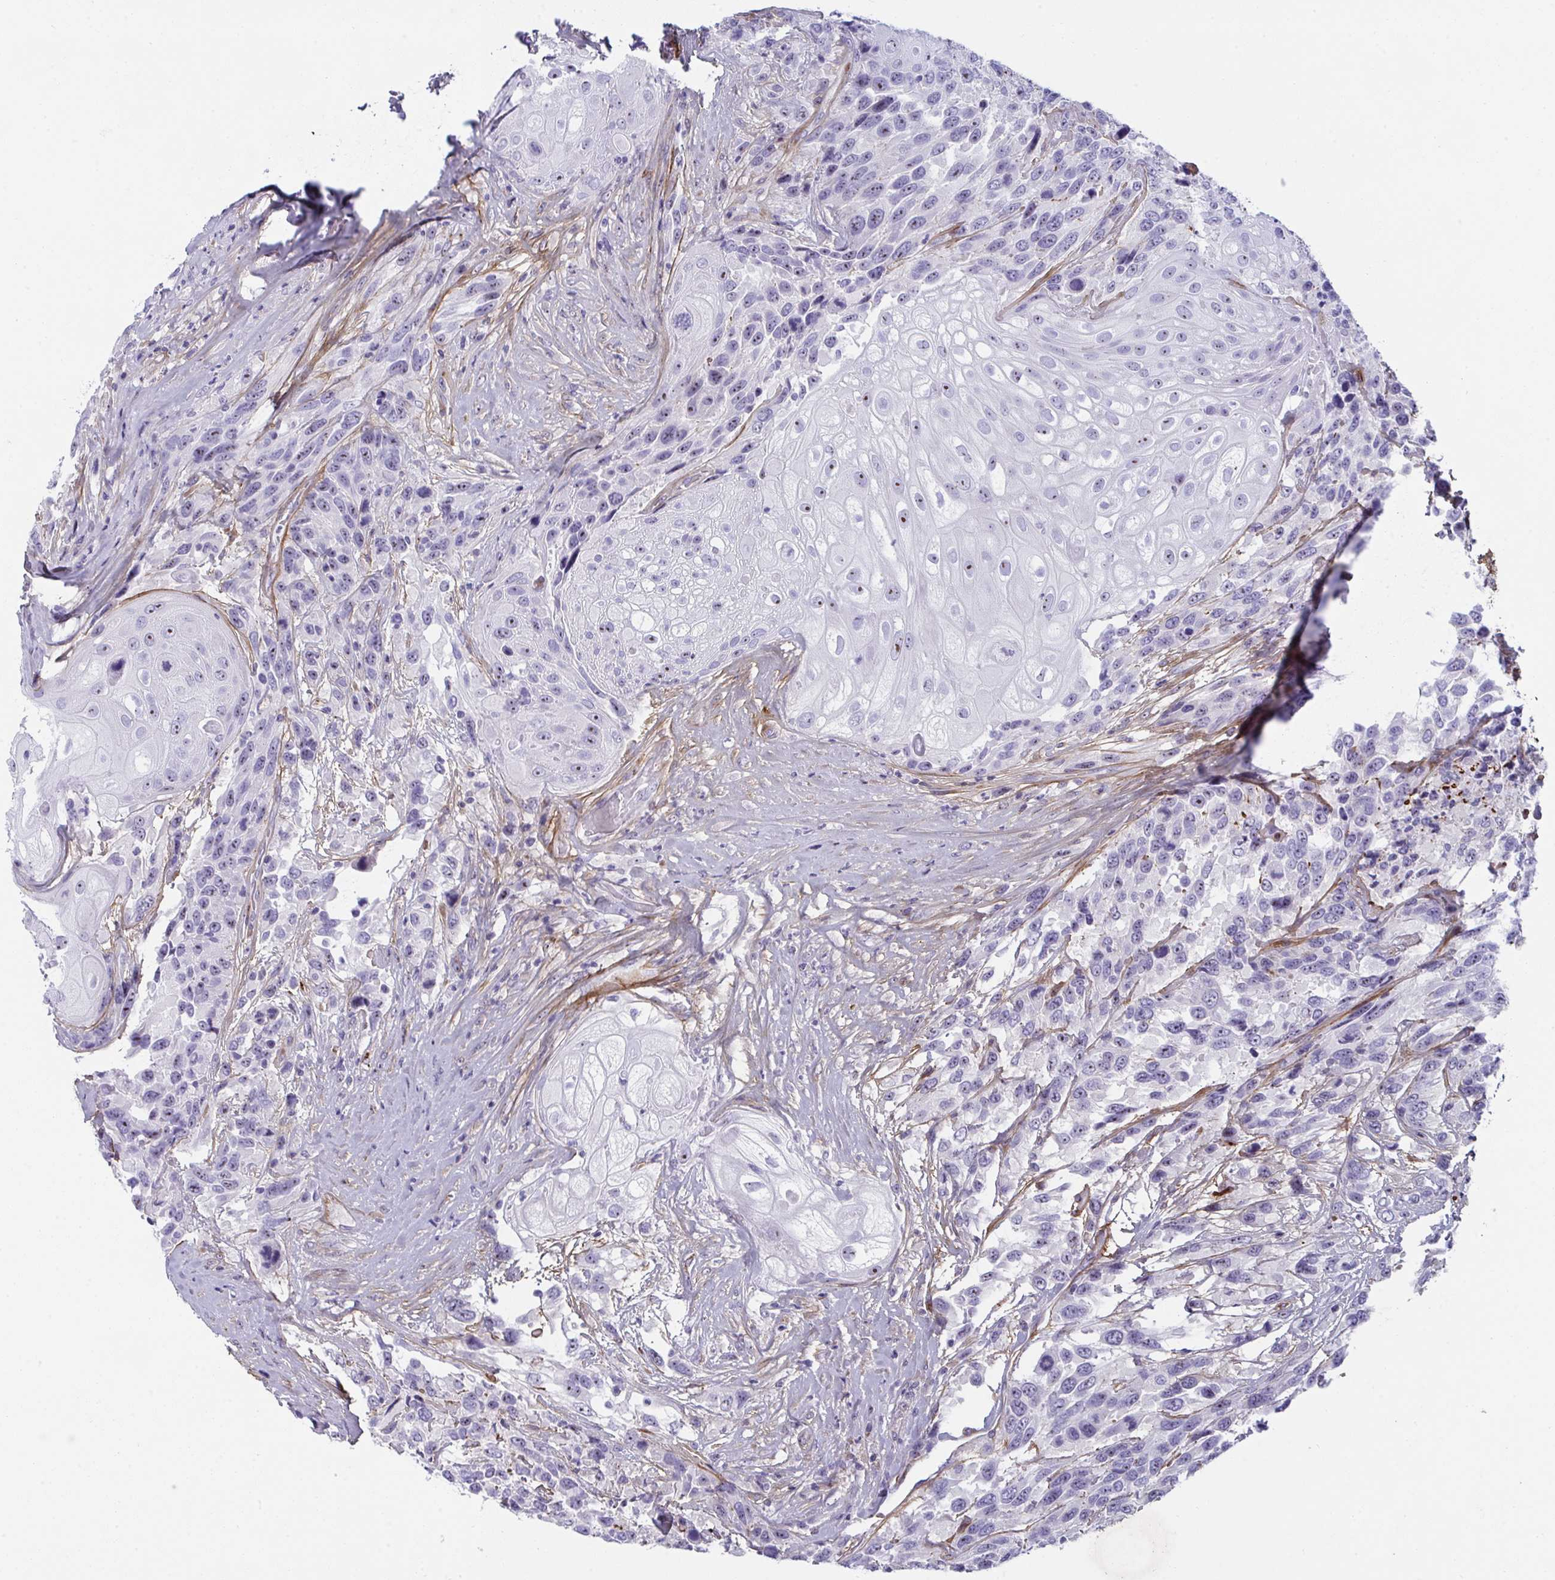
{"staining": {"intensity": "negative", "quantity": "none", "location": "none"}, "tissue": "urothelial cancer", "cell_type": "Tumor cells", "image_type": "cancer", "snomed": [{"axis": "morphology", "description": "Urothelial carcinoma, High grade"}, {"axis": "topography", "description": "Urinary bladder"}], "caption": "Photomicrograph shows no significant protein expression in tumor cells of urothelial cancer. The staining is performed using DAB (3,3'-diaminobenzidine) brown chromogen with nuclei counter-stained in using hematoxylin.", "gene": "LHFPL6", "patient": {"sex": "female", "age": 70}}